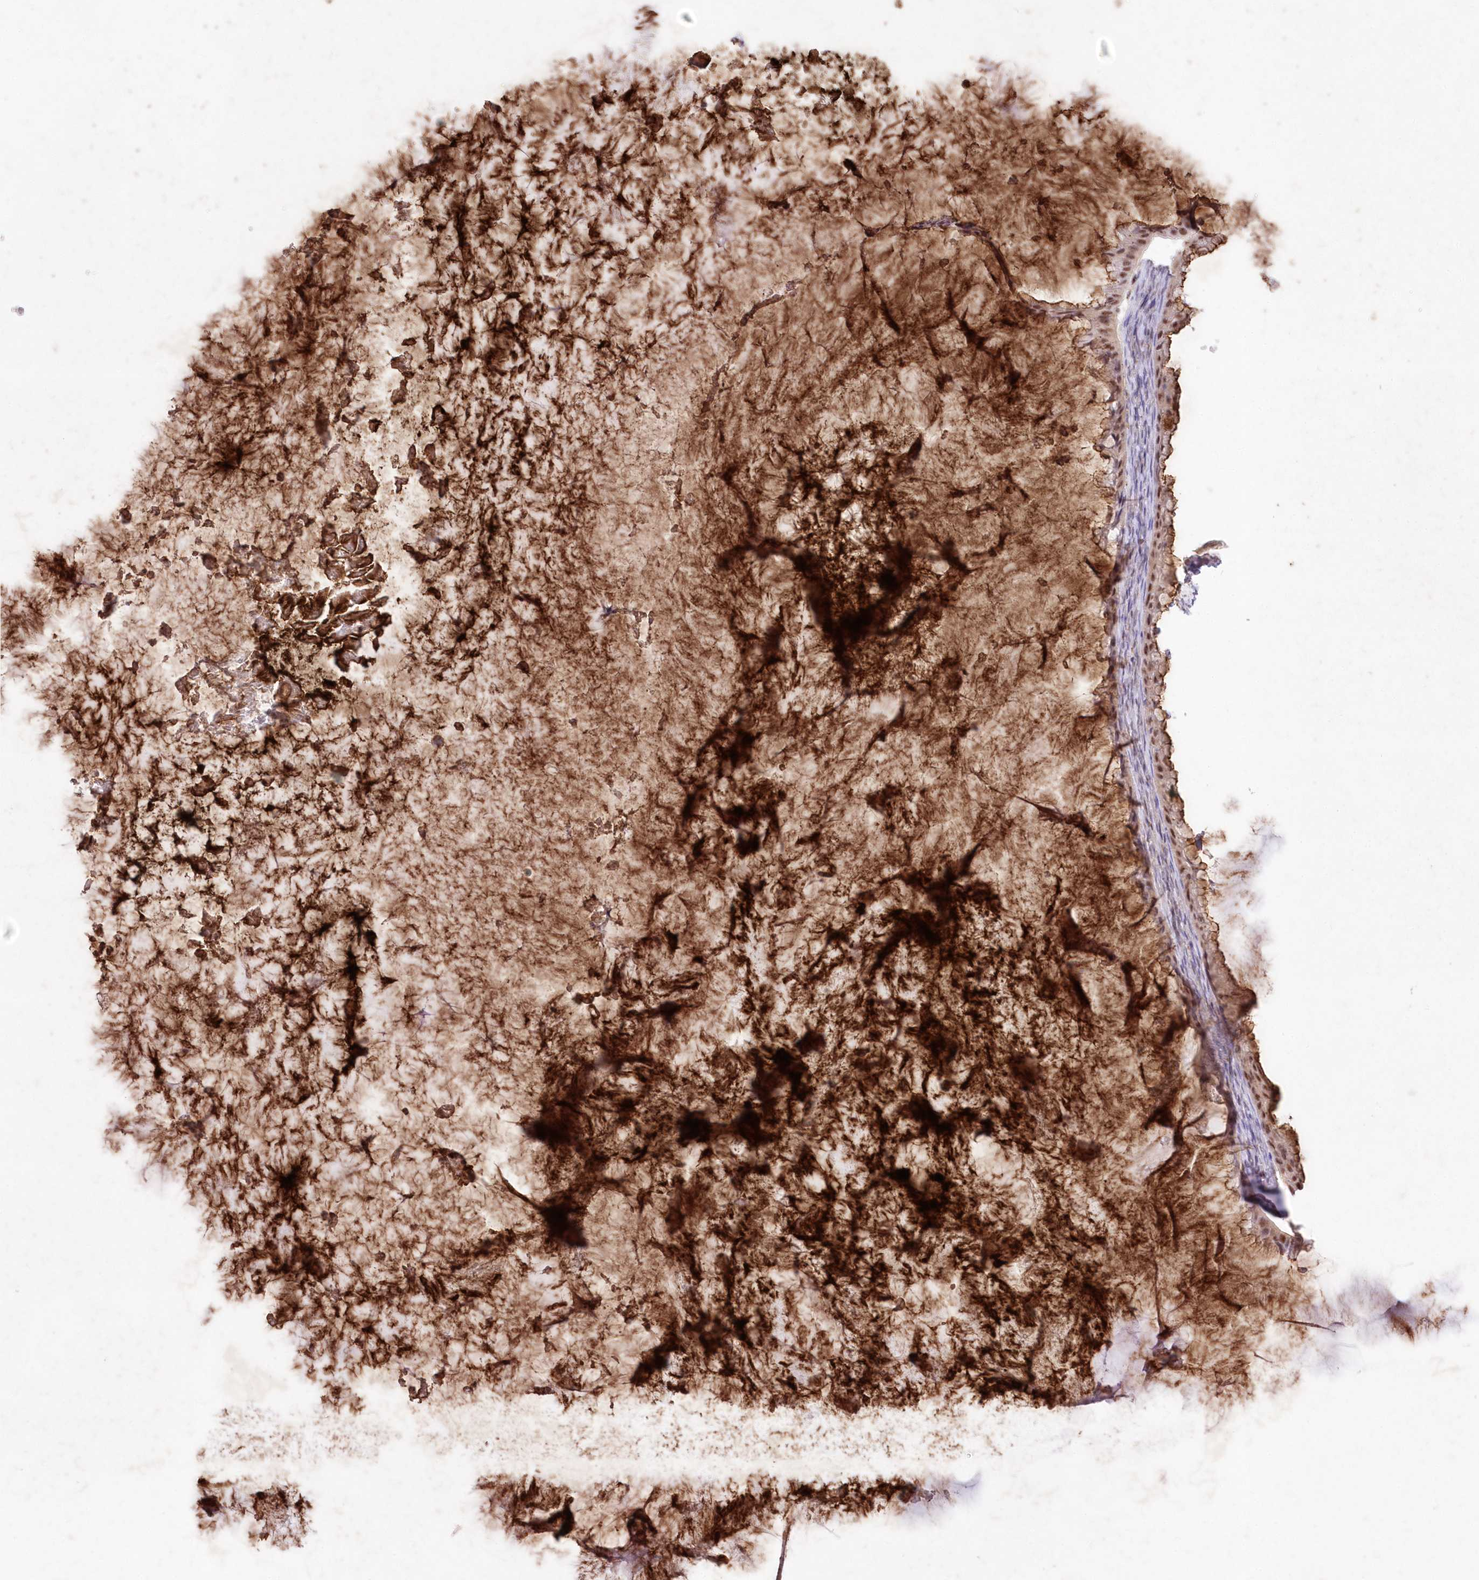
{"staining": {"intensity": "moderate", "quantity": ">75%", "location": "nuclear"}, "tissue": "ovarian cancer", "cell_type": "Tumor cells", "image_type": "cancer", "snomed": [{"axis": "morphology", "description": "Cystadenocarcinoma, mucinous, NOS"}, {"axis": "topography", "description": "Ovary"}], "caption": "The photomicrograph exhibits immunohistochemical staining of mucinous cystadenocarcinoma (ovarian). There is moderate nuclear positivity is identified in about >75% of tumor cells. Nuclei are stained in blue.", "gene": "RBM27", "patient": {"sex": "female", "age": 61}}